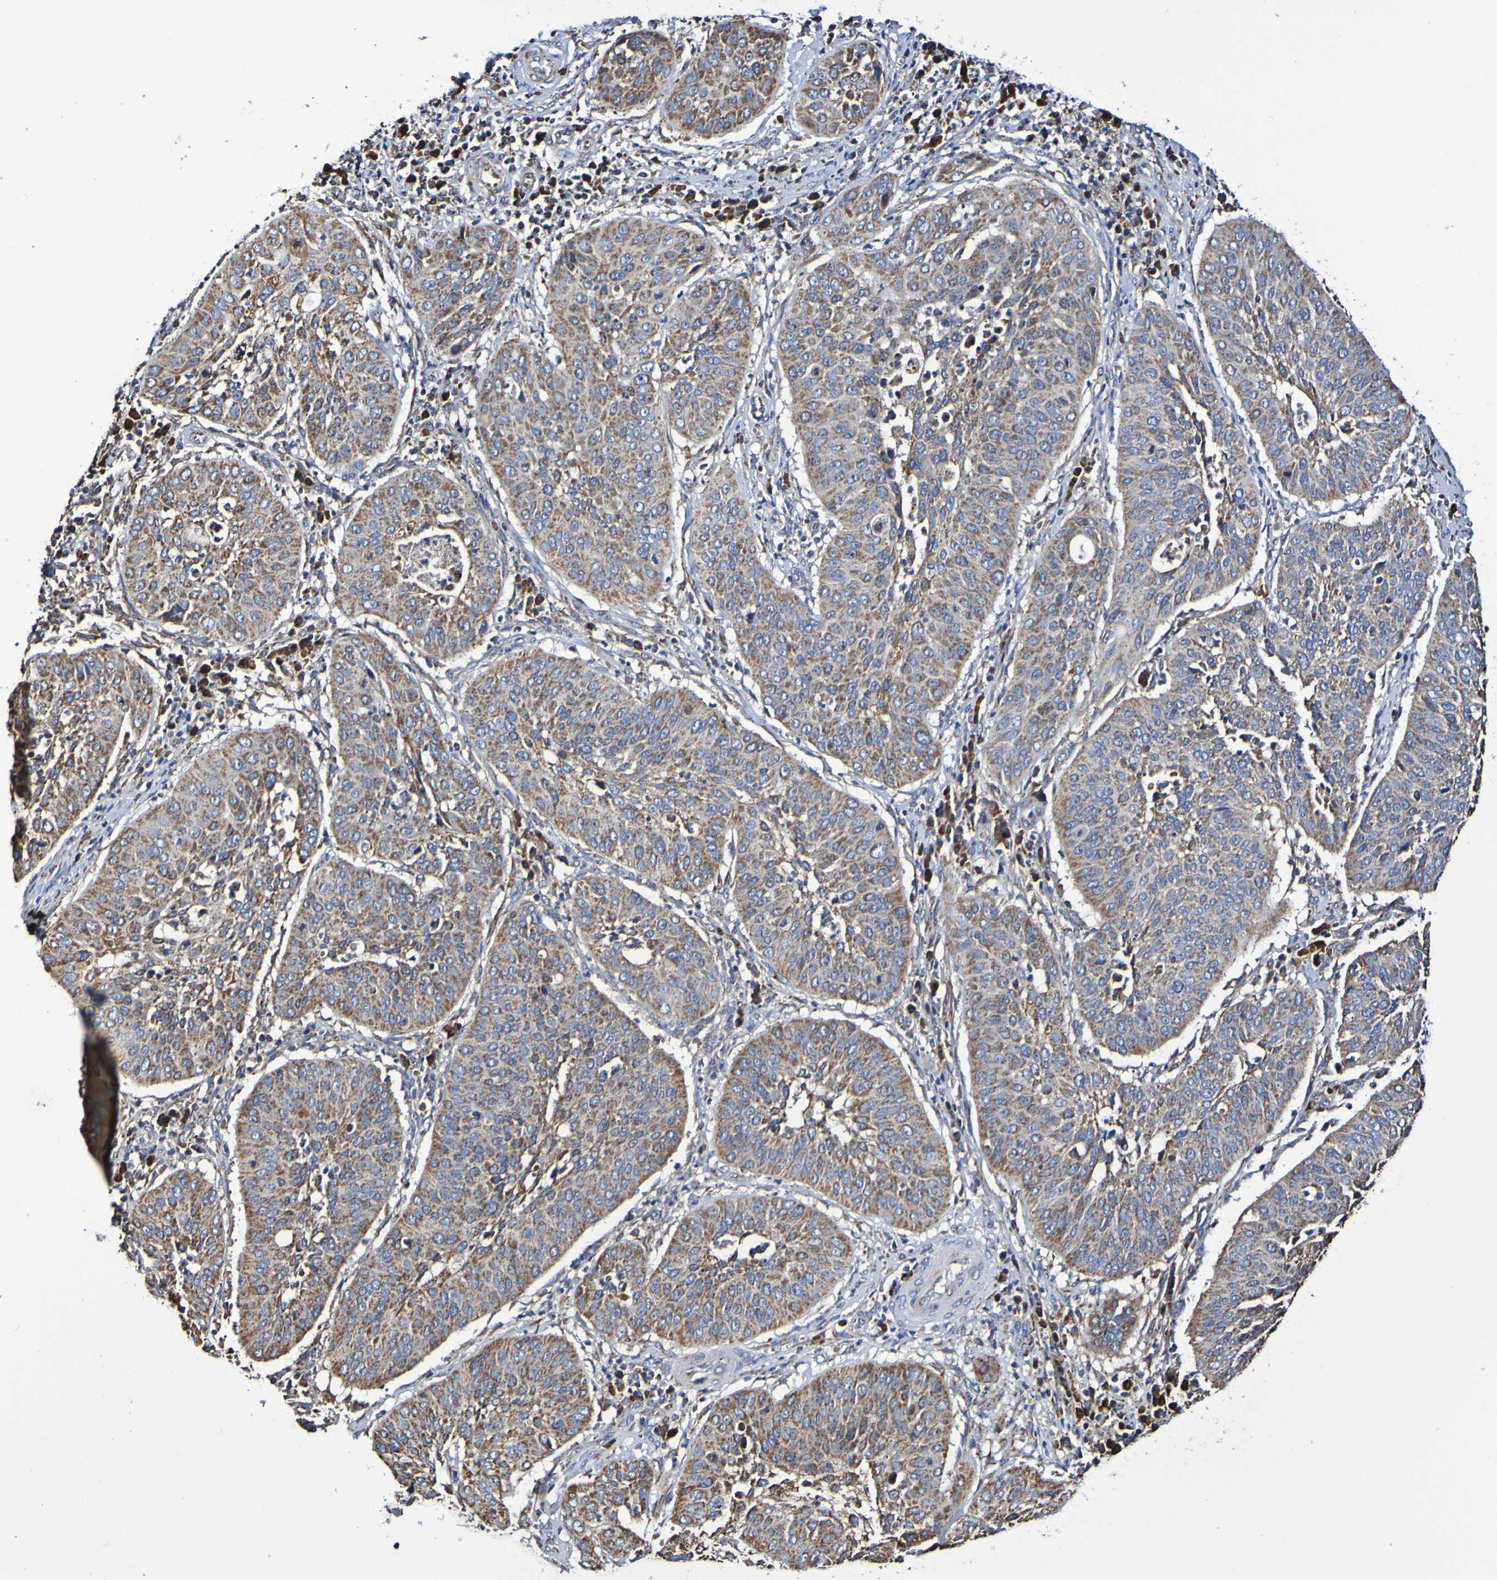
{"staining": {"intensity": "moderate", "quantity": ">75%", "location": "cytoplasmic/membranous"}, "tissue": "cervical cancer", "cell_type": "Tumor cells", "image_type": "cancer", "snomed": [{"axis": "morphology", "description": "Normal tissue, NOS"}, {"axis": "morphology", "description": "Squamous cell carcinoma, NOS"}, {"axis": "topography", "description": "Cervix"}], "caption": "Immunohistochemistry (IHC) of squamous cell carcinoma (cervical) demonstrates medium levels of moderate cytoplasmic/membranous staining in approximately >75% of tumor cells. The staining was performed using DAB (3,3'-diaminobenzidine), with brown indicating positive protein expression. Nuclei are stained blue with hematoxylin.", "gene": "IL18R1", "patient": {"sex": "female", "age": 39}}